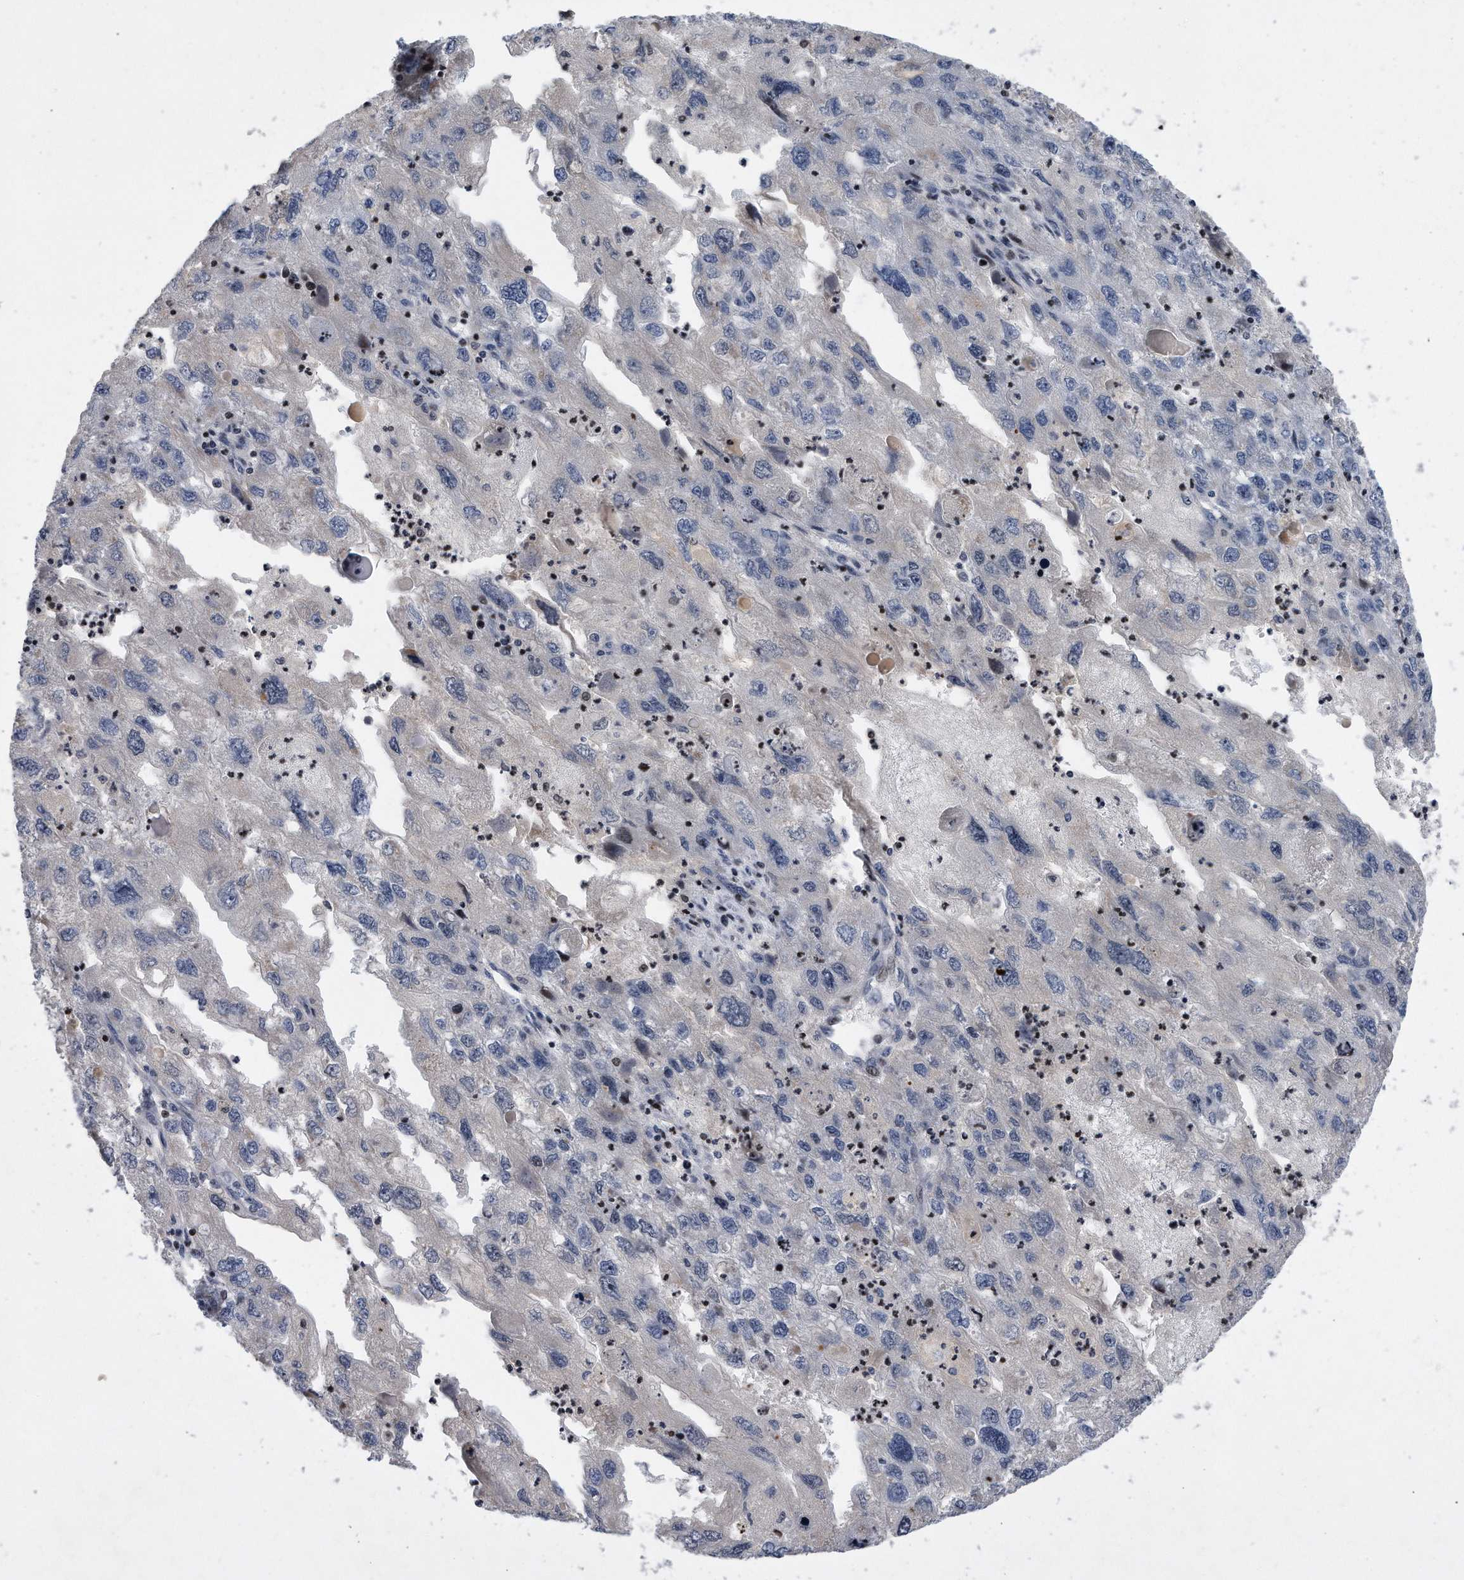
{"staining": {"intensity": "negative", "quantity": "none", "location": "none"}, "tissue": "endometrial cancer", "cell_type": "Tumor cells", "image_type": "cancer", "snomed": [{"axis": "morphology", "description": "Adenocarcinoma, NOS"}, {"axis": "topography", "description": "Endometrium"}], "caption": "Immunohistochemistry (IHC) image of neoplastic tissue: adenocarcinoma (endometrial) stained with DAB shows no significant protein expression in tumor cells. The staining is performed using DAB brown chromogen with nuclei counter-stained in using hematoxylin.", "gene": "CDH12", "patient": {"sex": "female", "age": 49}}